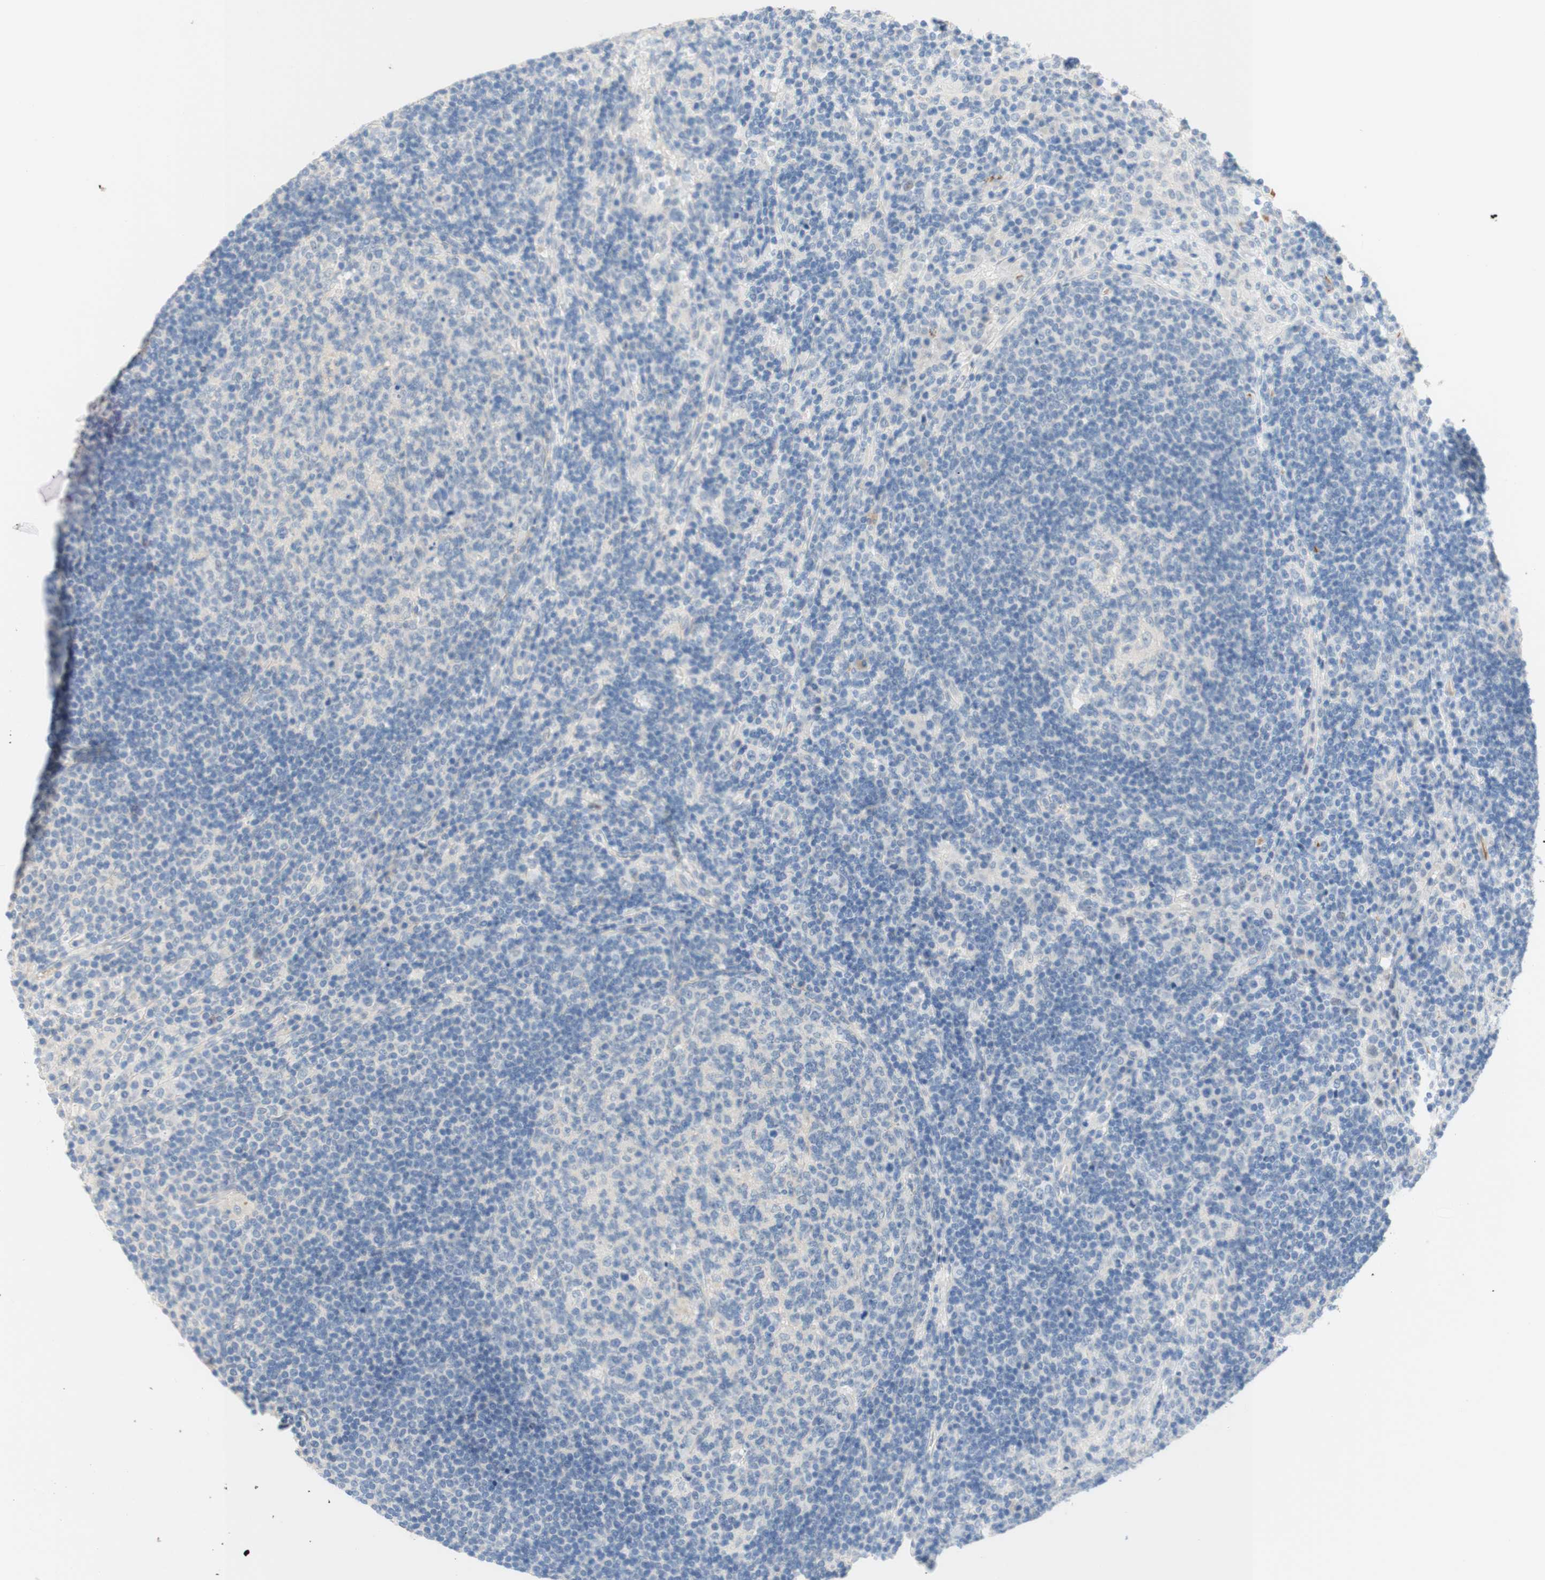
{"staining": {"intensity": "negative", "quantity": "none", "location": "none"}, "tissue": "lymph node", "cell_type": "Germinal center cells", "image_type": "normal", "snomed": [{"axis": "morphology", "description": "Normal tissue, NOS"}, {"axis": "topography", "description": "Lymph node"}], "caption": "Protein analysis of normal lymph node exhibits no significant positivity in germinal center cells.", "gene": "ENTREP2", "patient": {"sex": "female", "age": 53}}